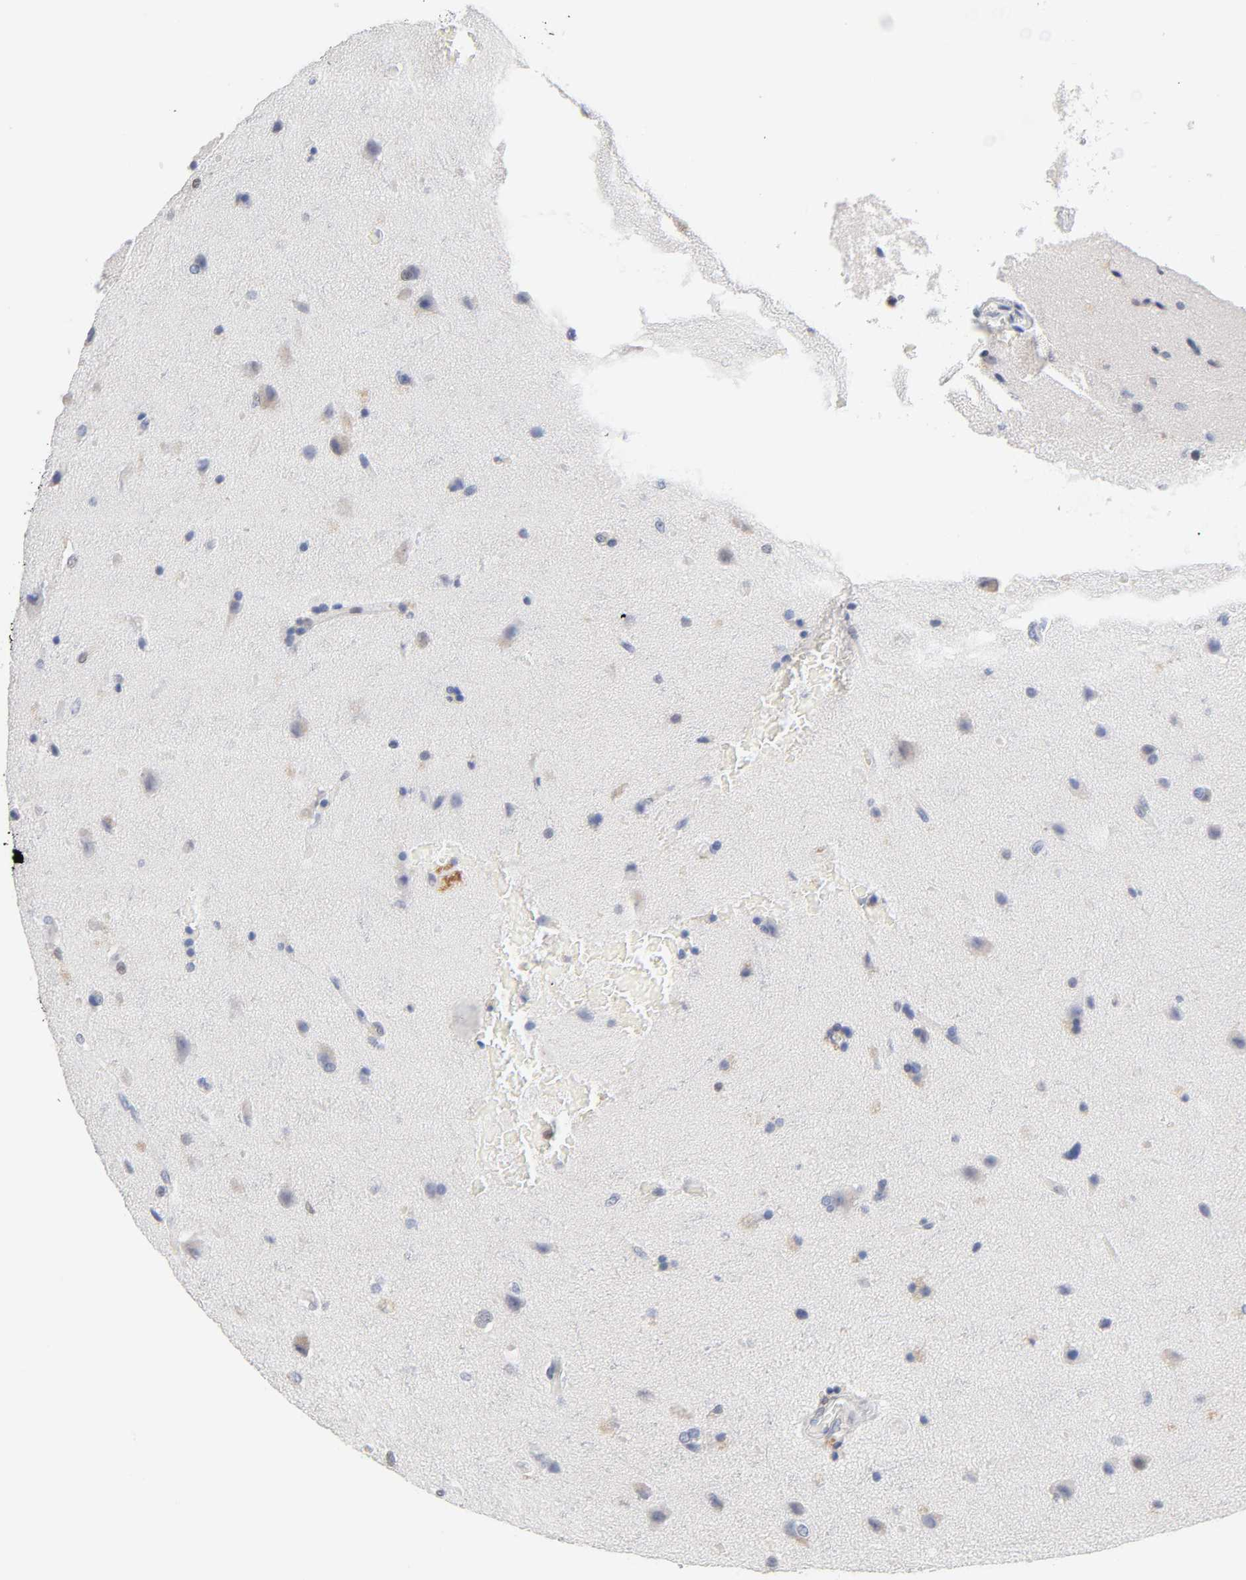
{"staining": {"intensity": "negative", "quantity": "none", "location": "none"}, "tissue": "glioma", "cell_type": "Tumor cells", "image_type": "cancer", "snomed": [{"axis": "morphology", "description": "Glioma, malignant, Low grade"}, {"axis": "topography", "description": "Cerebral cortex"}], "caption": "This is an IHC image of glioma. There is no positivity in tumor cells.", "gene": "NFATC1", "patient": {"sex": "female", "age": 47}}